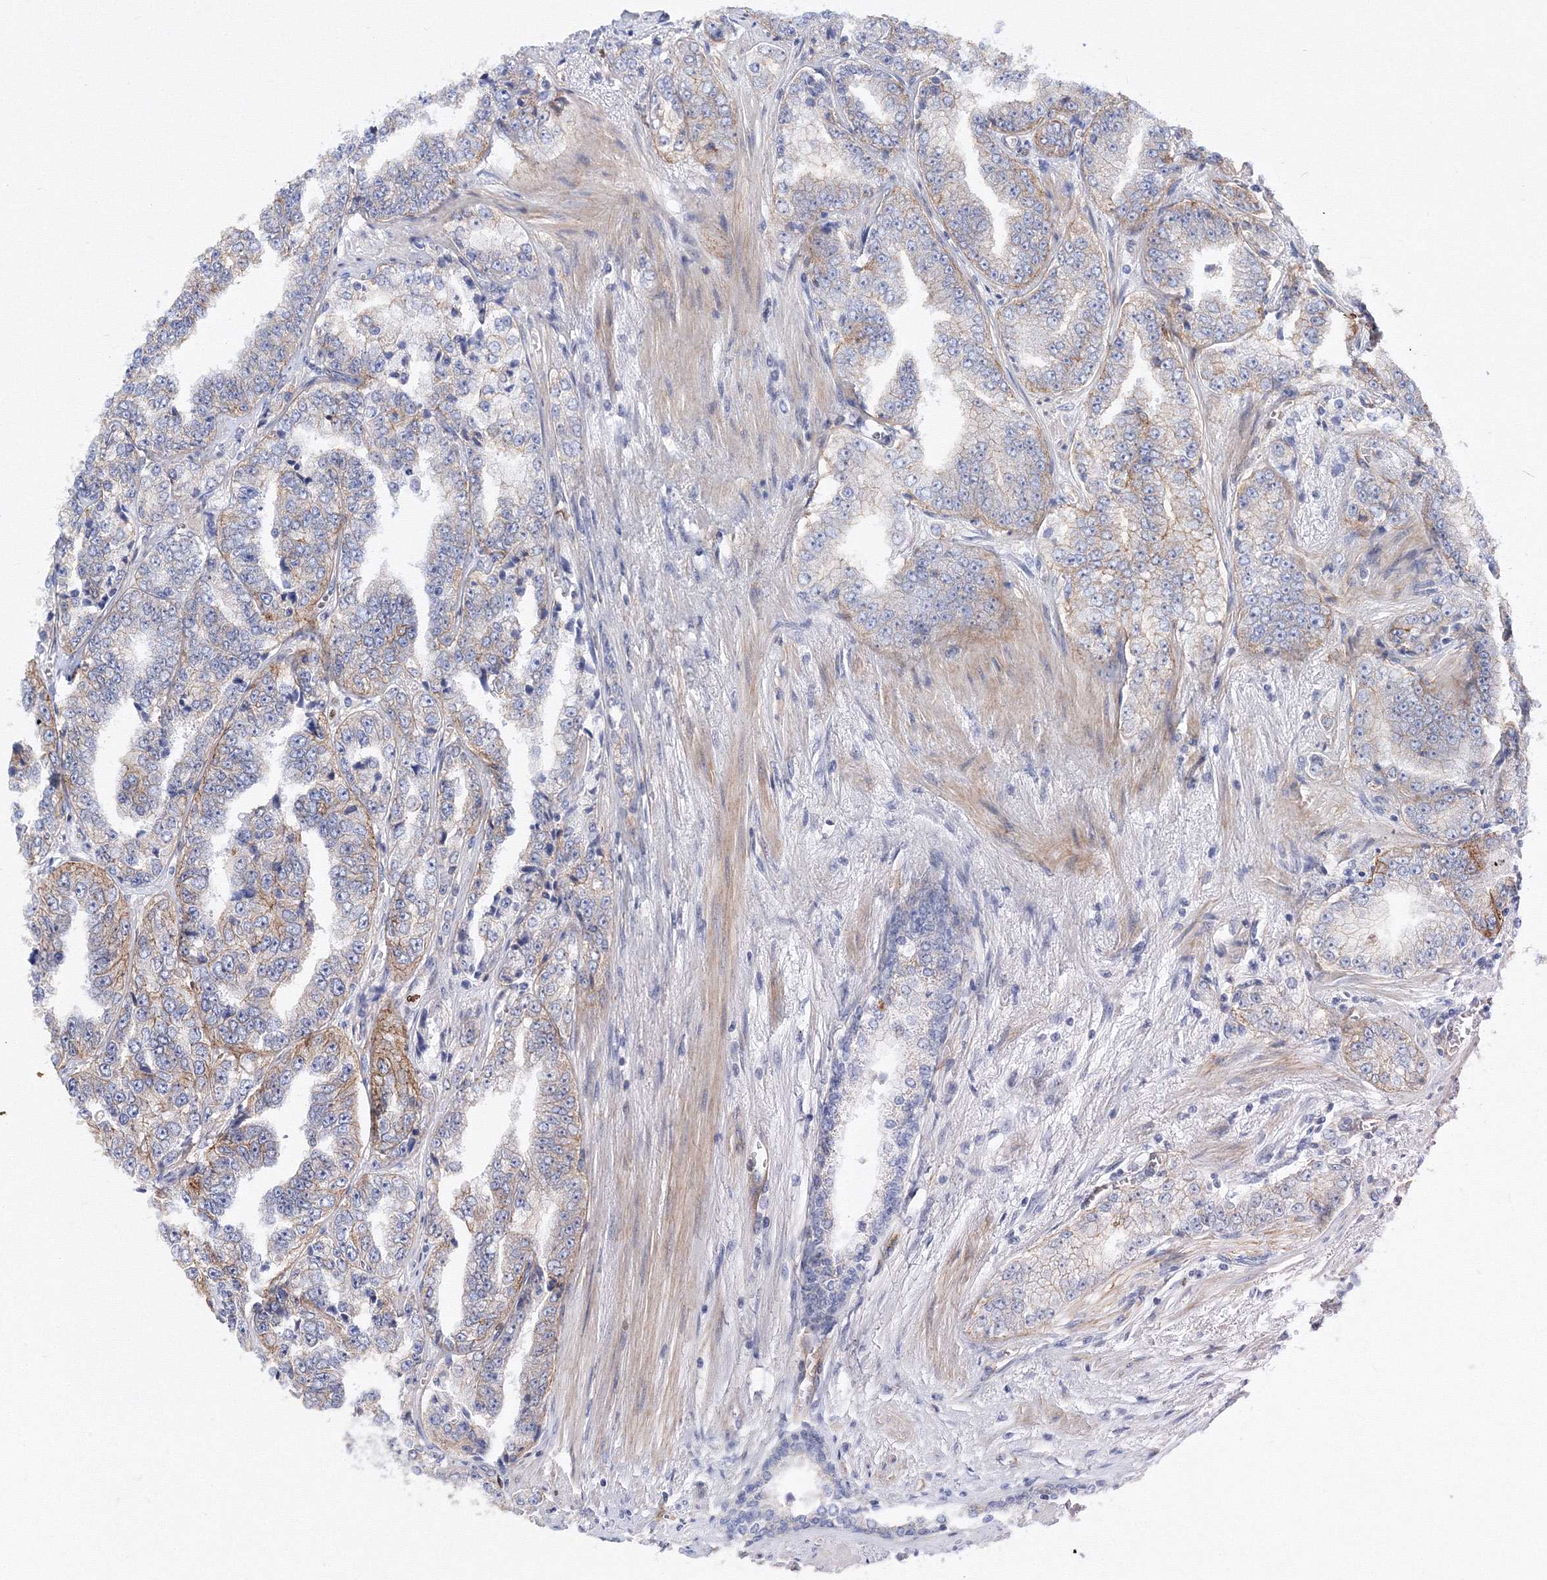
{"staining": {"intensity": "moderate", "quantity": "<25%", "location": "cytoplasmic/membranous"}, "tissue": "prostate cancer", "cell_type": "Tumor cells", "image_type": "cancer", "snomed": [{"axis": "morphology", "description": "Adenocarcinoma, High grade"}, {"axis": "topography", "description": "Prostate"}], "caption": "This is a micrograph of IHC staining of high-grade adenocarcinoma (prostate), which shows moderate positivity in the cytoplasmic/membranous of tumor cells.", "gene": "C11orf52", "patient": {"sex": "male", "age": 71}}